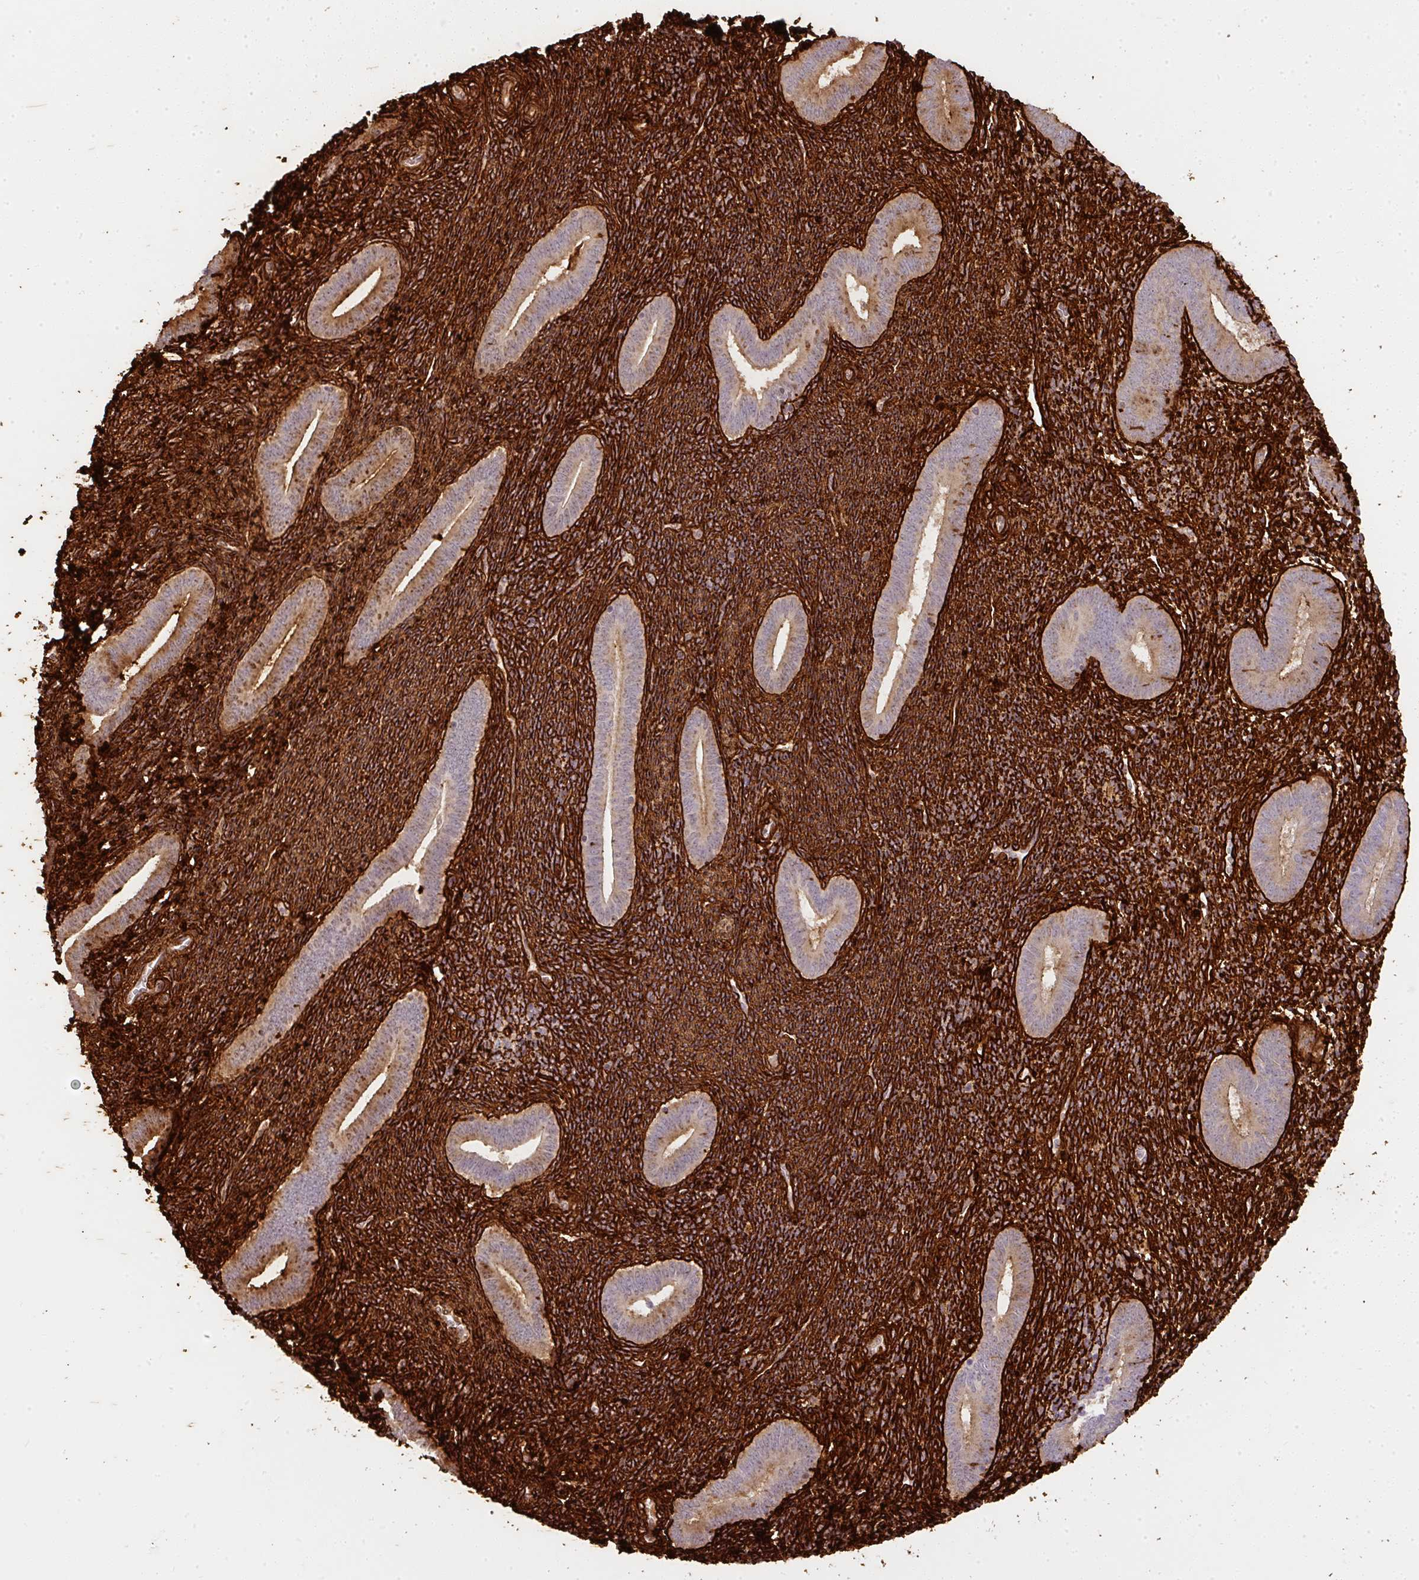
{"staining": {"intensity": "strong", "quantity": "25%-75%", "location": "cytoplasmic/membranous"}, "tissue": "endometrium", "cell_type": "Cells in endometrial stroma", "image_type": "normal", "snomed": [{"axis": "morphology", "description": "Normal tissue, NOS"}, {"axis": "topography", "description": "Endometrium"}], "caption": "A micrograph of endometrium stained for a protein reveals strong cytoplasmic/membranous brown staining in cells in endometrial stroma.", "gene": "COL3A1", "patient": {"sex": "female", "age": 25}}